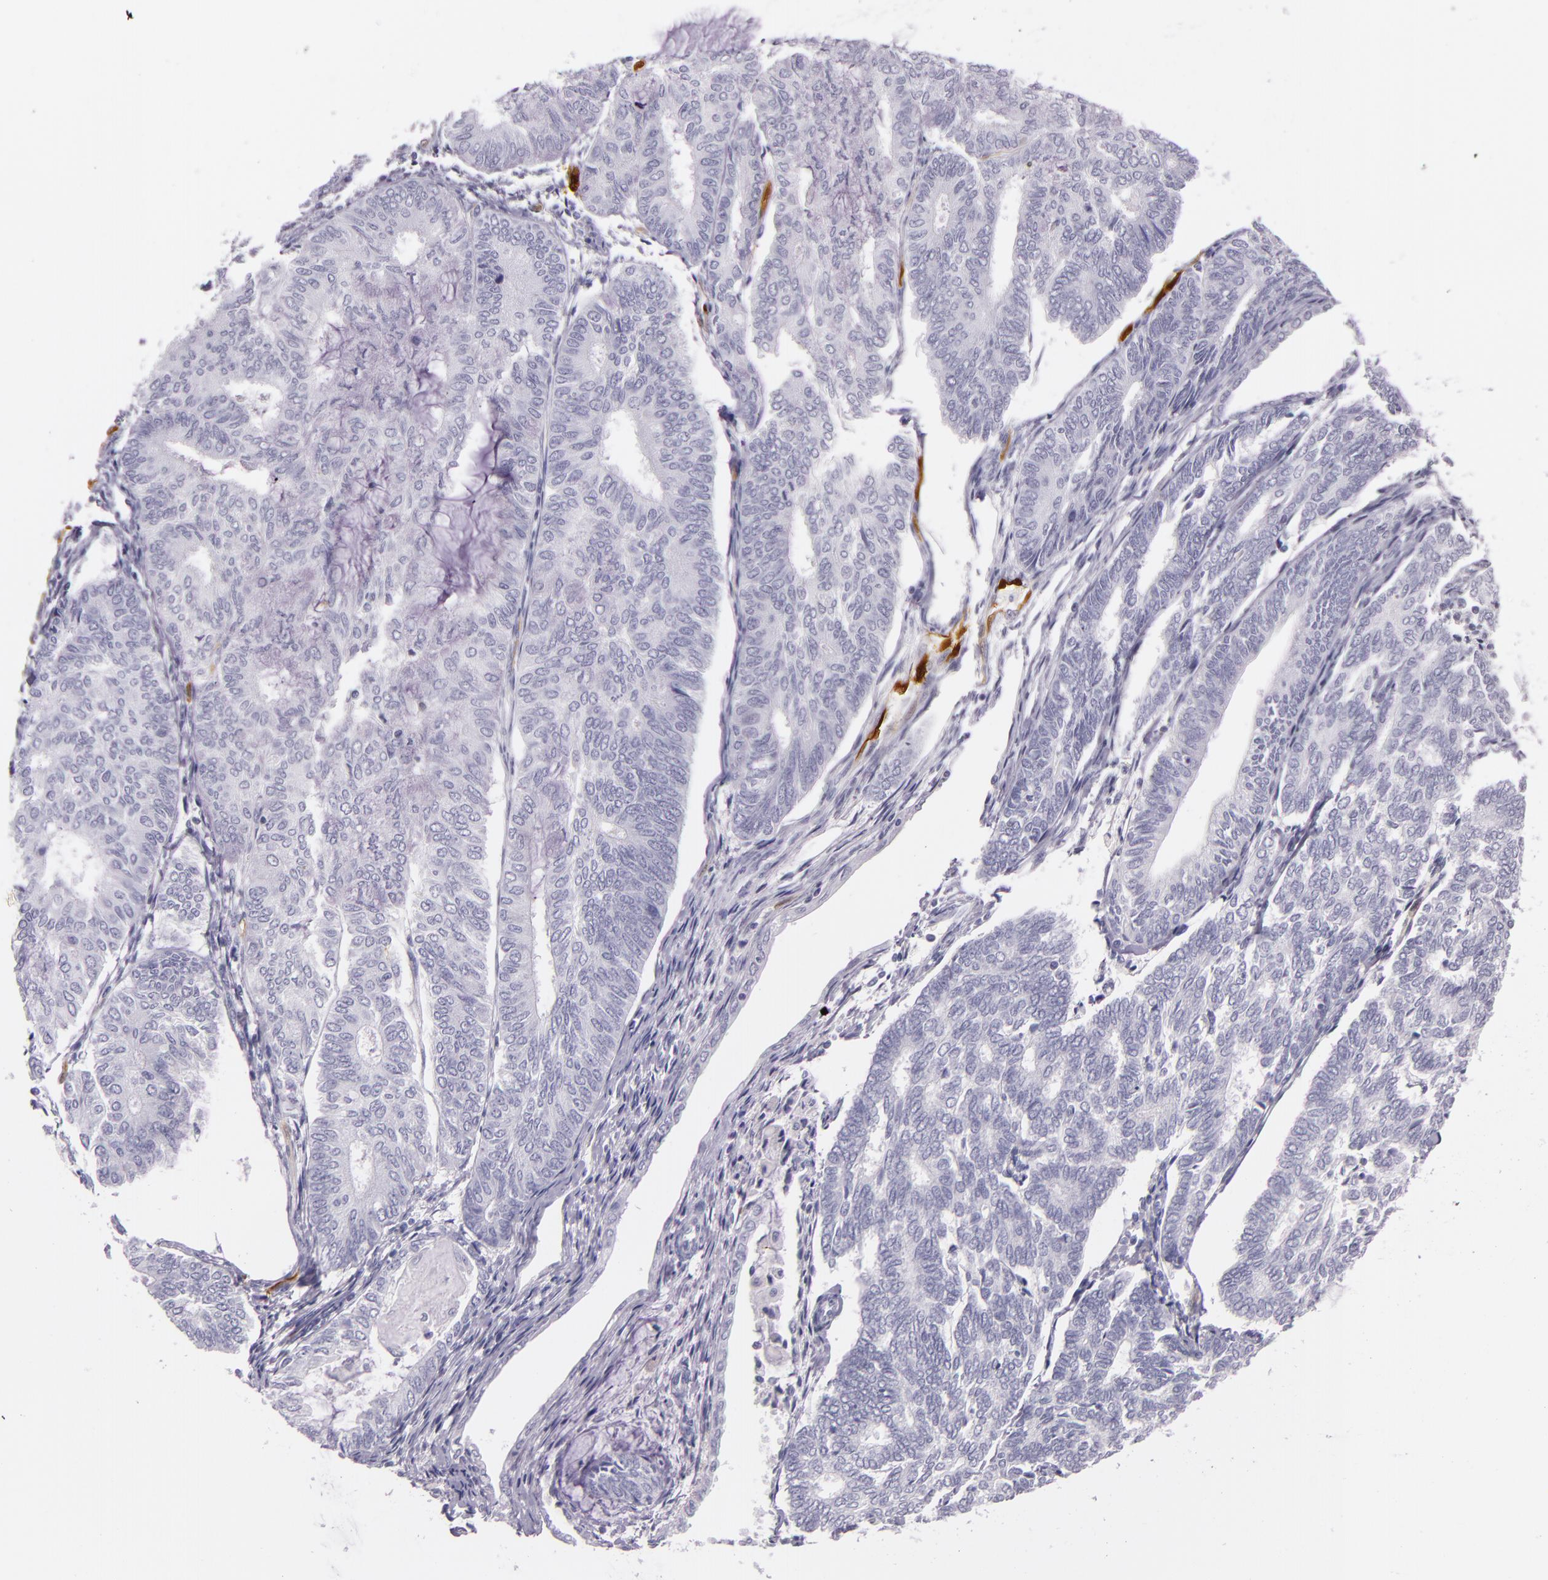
{"staining": {"intensity": "moderate", "quantity": "<25%", "location": "nuclear"}, "tissue": "endometrial cancer", "cell_type": "Tumor cells", "image_type": "cancer", "snomed": [{"axis": "morphology", "description": "Adenocarcinoma, NOS"}, {"axis": "topography", "description": "Endometrium"}], "caption": "Immunohistochemical staining of human endometrial cancer exhibits low levels of moderate nuclear expression in approximately <25% of tumor cells. Immunohistochemistry stains the protein of interest in brown and the nuclei are stained blue.", "gene": "MT1A", "patient": {"sex": "female", "age": 59}}